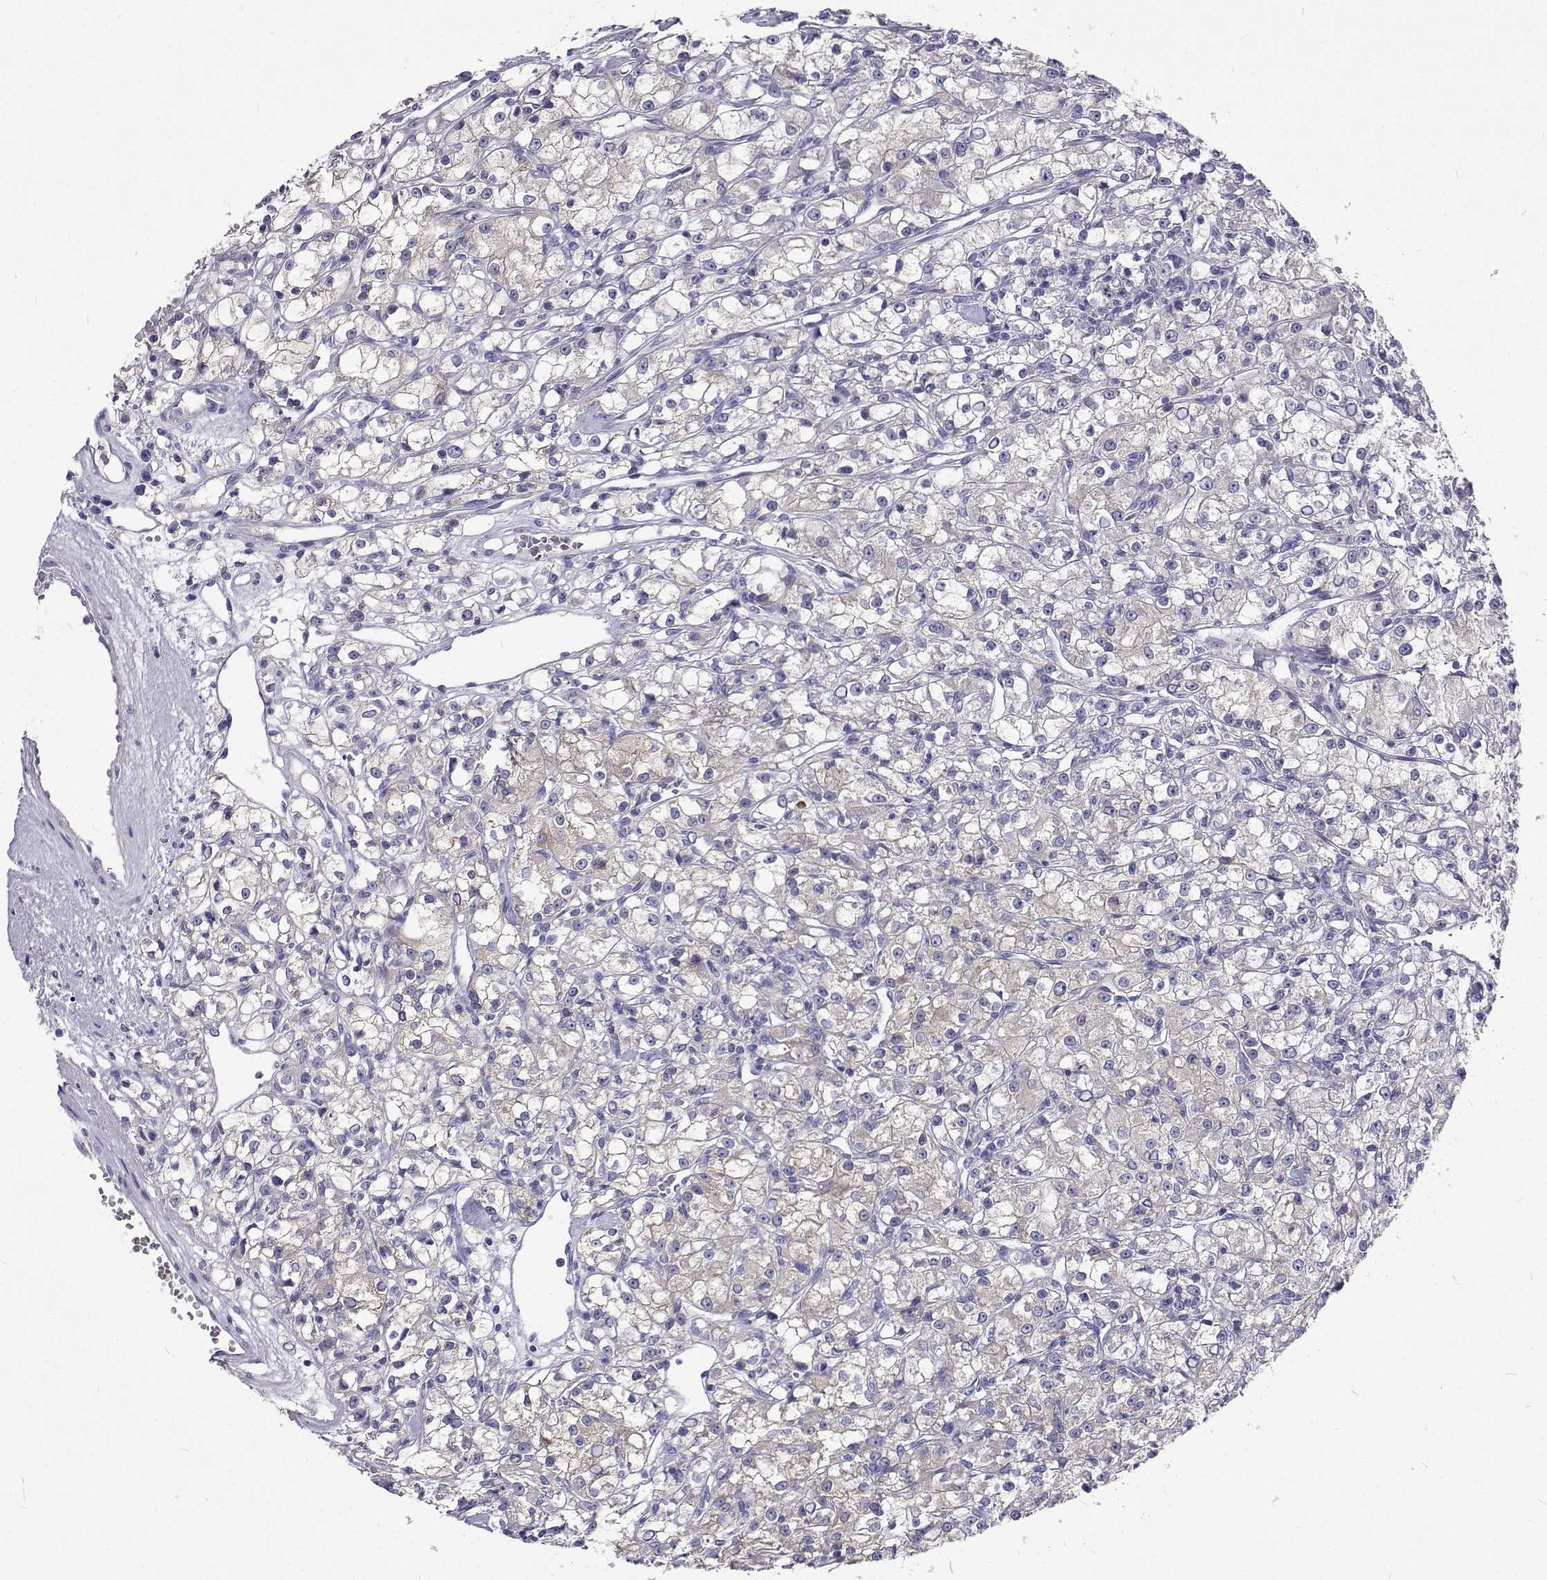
{"staining": {"intensity": "weak", "quantity": "<25%", "location": "cytoplasmic/membranous"}, "tissue": "renal cancer", "cell_type": "Tumor cells", "image_type": "cancer", "snomed": [{"axis": "morphology", "description": "Adenocarcinoma, NOS"}, {"axis": "topography", "description": "Kidney"}], "caption": "An immunohistochemistry (IHC) photomicrograph of renal cancer is shown. There is no staining in tumor cells of renal cancer. (DAB IHC, high magnification).", "gene": "LHFPL7", "patient": {"sex": "female", "age": 59}}